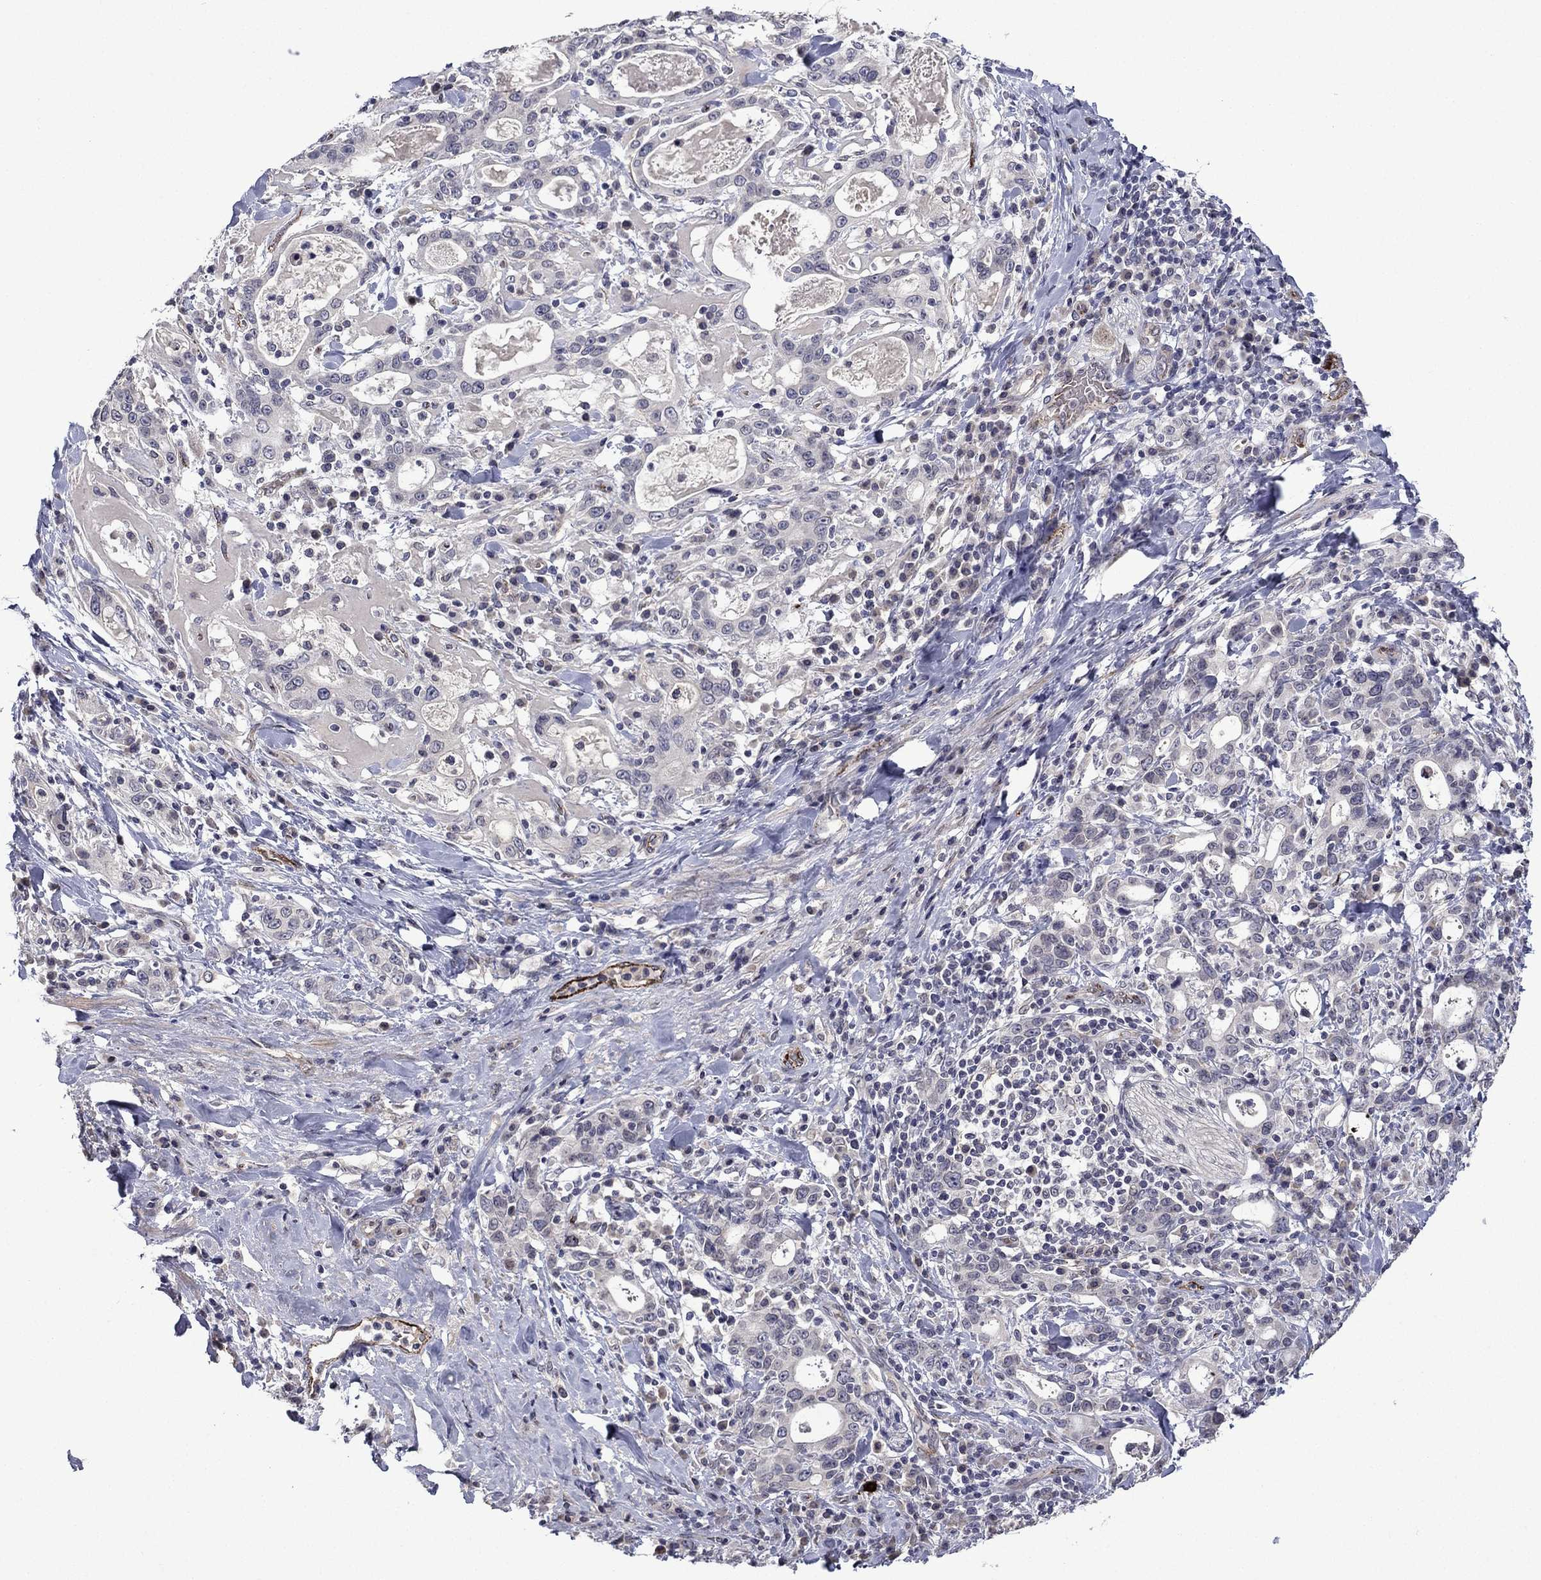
{"staining": {"intensity": "negative", "quantity": "none", "location": "none"}, "tissue": "stomach cancer", "cell_type": "Tumor cells", "image_type": "cancer", "snomed": [{"axis": "morphology", "description": "Adenocarcinoma, NOS"}, {"axis": "topography", "description": "Stomach"}], "caption": "A histopathology image of stomach cancer (adenocarcinoma) stained for a protein exhibits no brown staining in tumor cells.", "gene": "SLITRK1", "patient": {"sex": "male", "age": 79}}